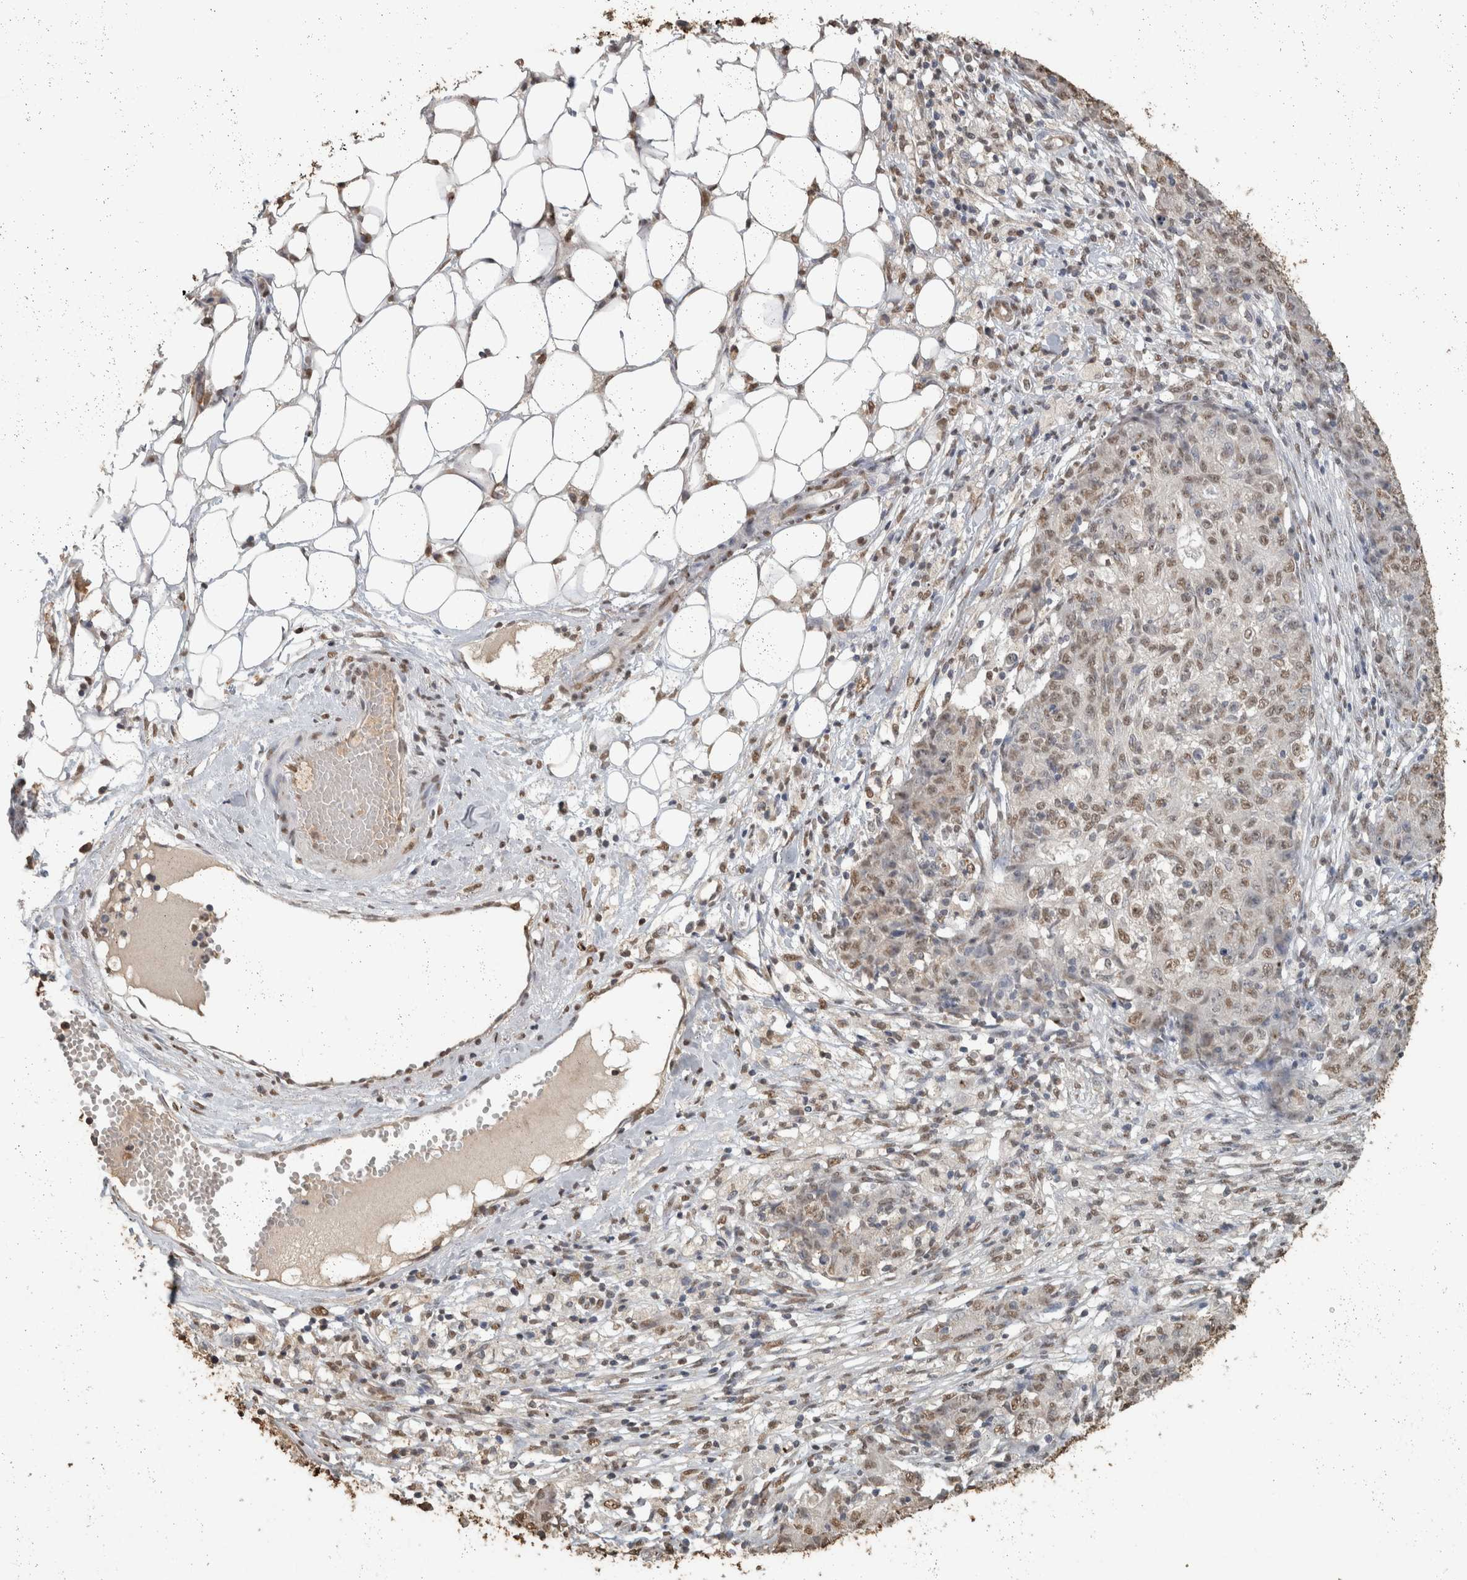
{"staining": {"intensity": "weak", "quantity": ">75%", "location": "nuclear"}, "tissue": "ovarian cancer", "cell_type": "Tumor cells", "image_type": "cancer", "snomed": [{"axis": "morphology", "description": "Carcinoma, endometroid"}, {"axis": "topography", "description": "Ovary"}], "caption": "Tumor cells show low levels of weak nuclear staining in about >75% of cells in human ovarian cancer. (DAB (3,3'-diaminobenzidine) = brown stain, brightfield microscopy at high magnification).", "gene": "HAND2", "patient": {"sex": "female", "age": 42}}